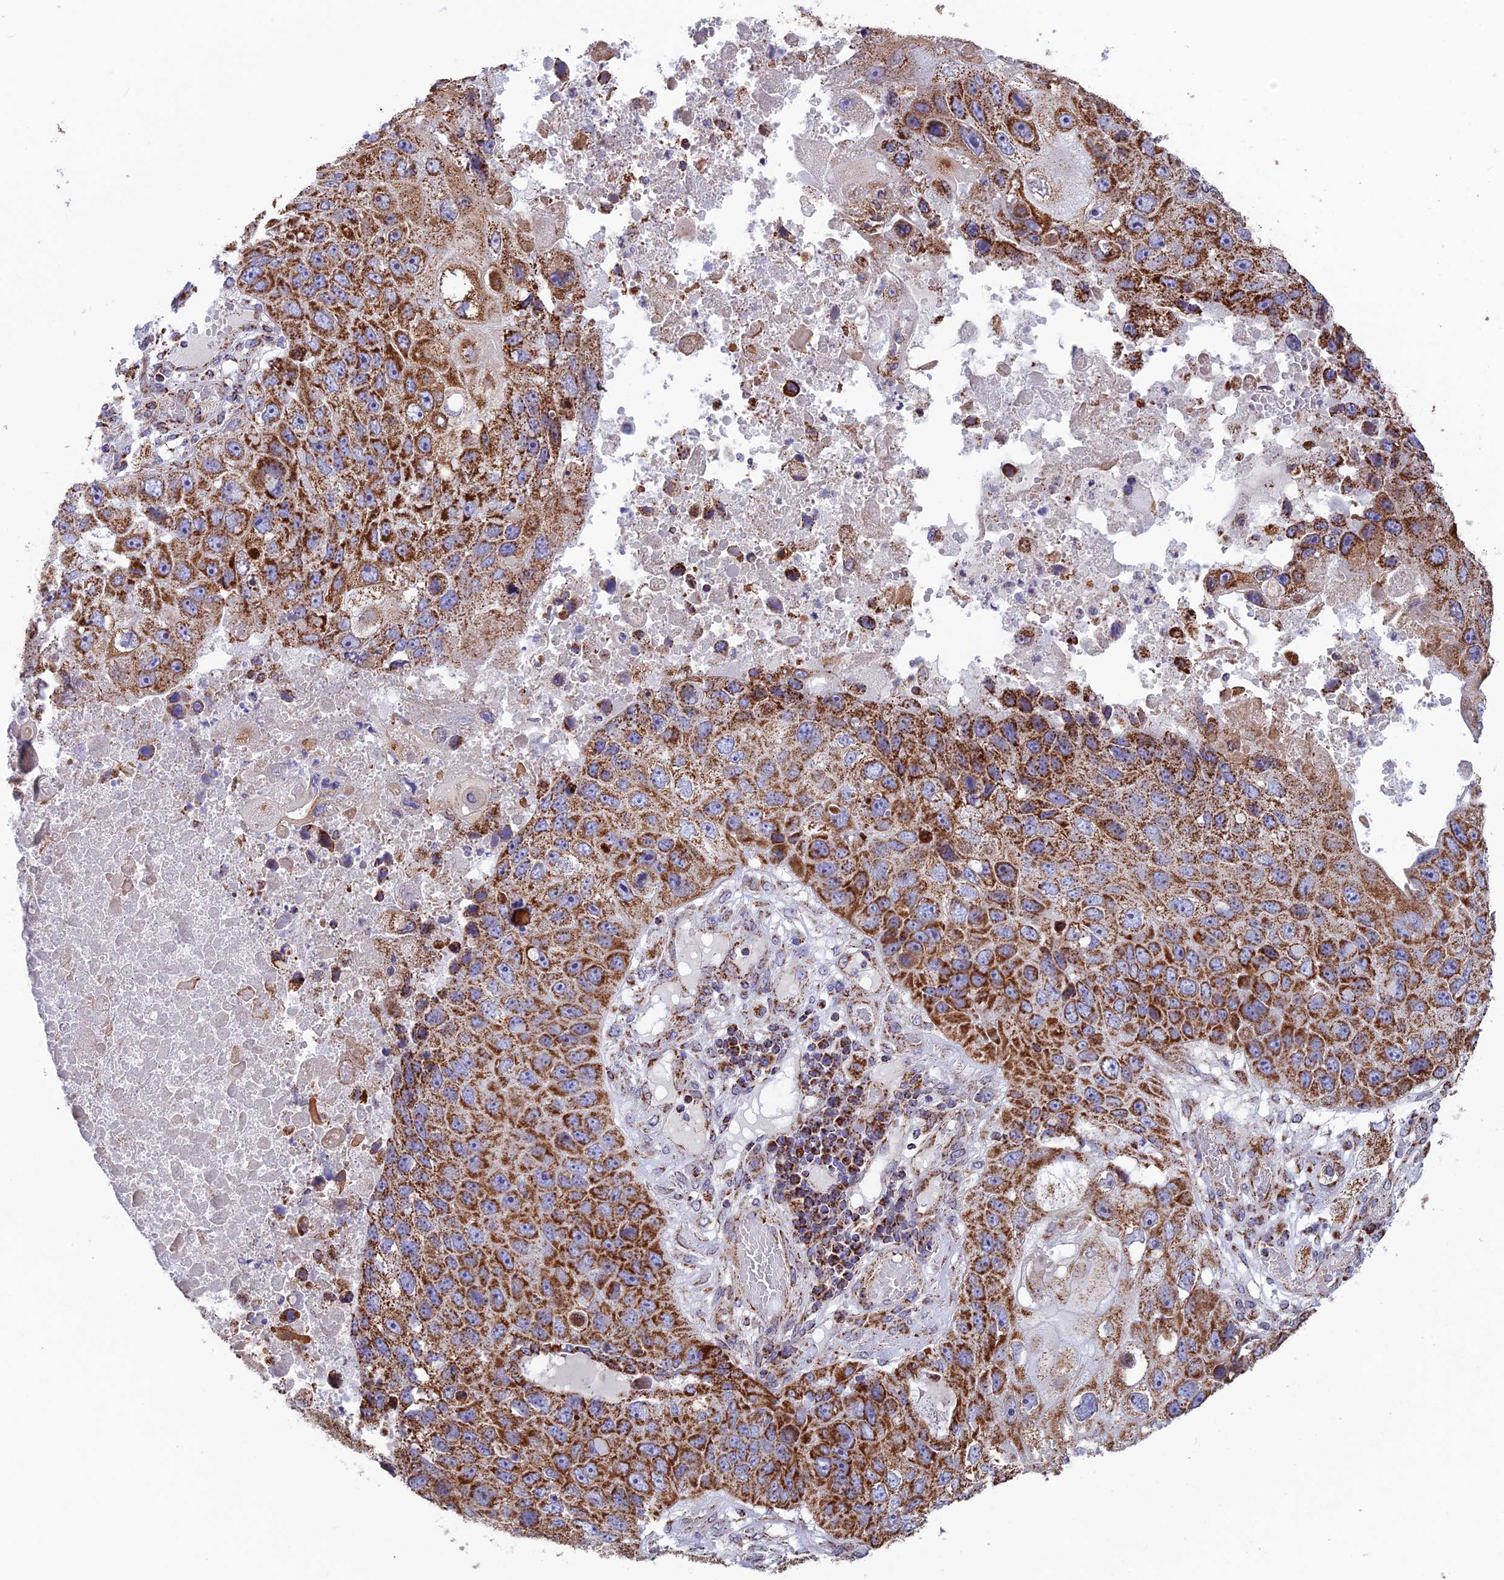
{"staining": {"intensity": "strong", "quantity": ">75%", "location": "cytoplasmic/membranous"}, "tissue": "lung cancer", "cell_type": "Tumor cells", "image_type": "cancer", "snomed": [{"axis": "morphology", "description": "Squamous cell carcinoma, NOS"}, {"axis": "topography", "description": "Lung"}], "caption": "High-magnification brightfield microscopy of squamous cell carcinoma (lung) stained with DAB (3,3'-diaminobenzidine) (brown) and counterstained with hematoxylin (blue). tumor cells exhibit strong cytoplasmic/membranous positivity is appreciated in approximately>75% of cells. Nuclei are stained in blue.", "gene": "CS", "patient": {"sex": "male", "age": 61}}